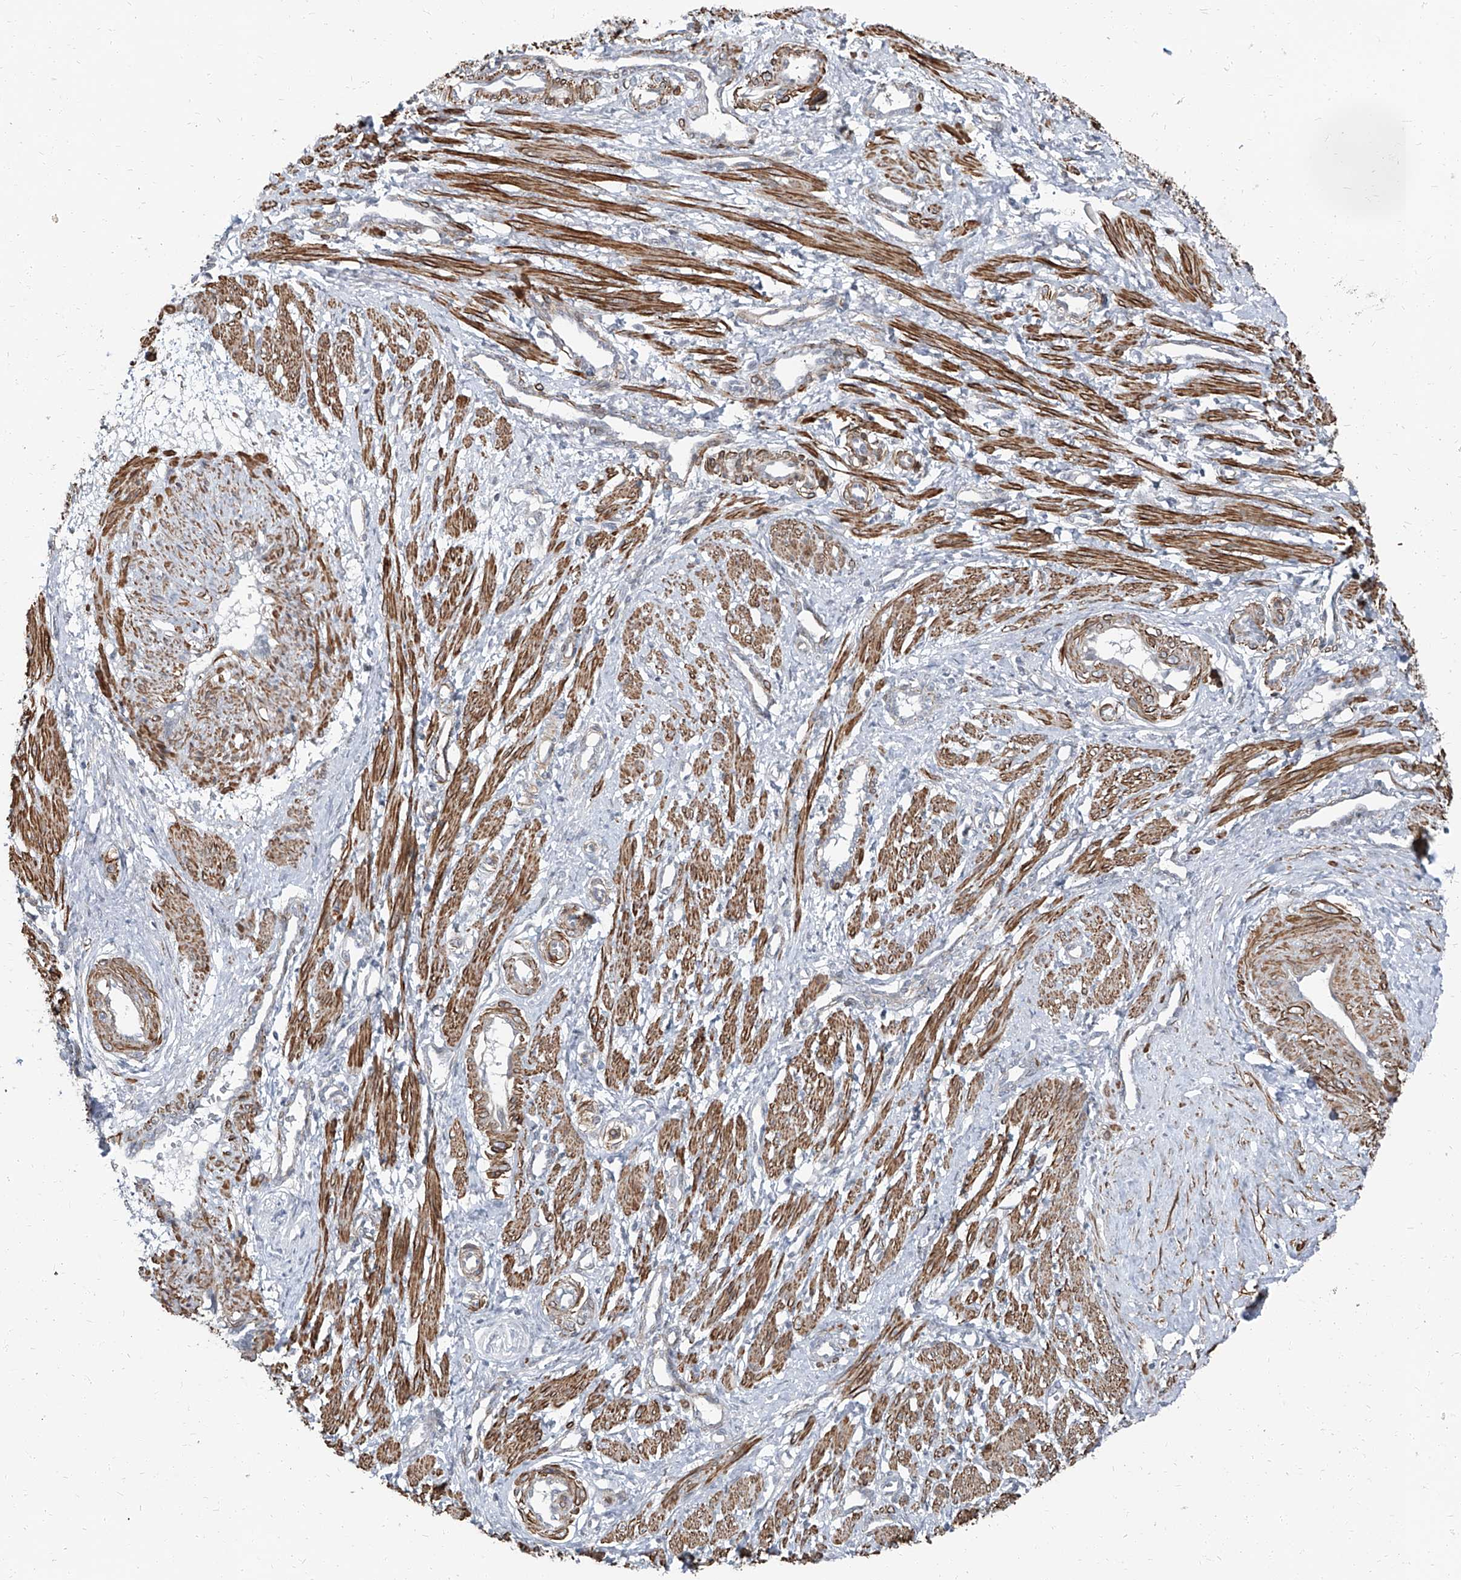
{"staining": {"intensity": "moderate", "quantity": ">75%", "location": "cytoplasmic/membranous"}, "tissue": "smooth muscle", "cell_type": "Smooth muscle cells", "image_type": "normal", "snomed": [{"axis": "morphology", "description": "Normal tissue, NOS"}, {"axis": "topography", "description": "Endometrium"}], "caption": "Smooth muscle stained with a brown dye reveals moderate cytoplasmic/membranous positive positivity in approximately >75% of smooth muscle cells.", "gene": "TXLNB", "patient": {"sex": "female", "age": 33}}